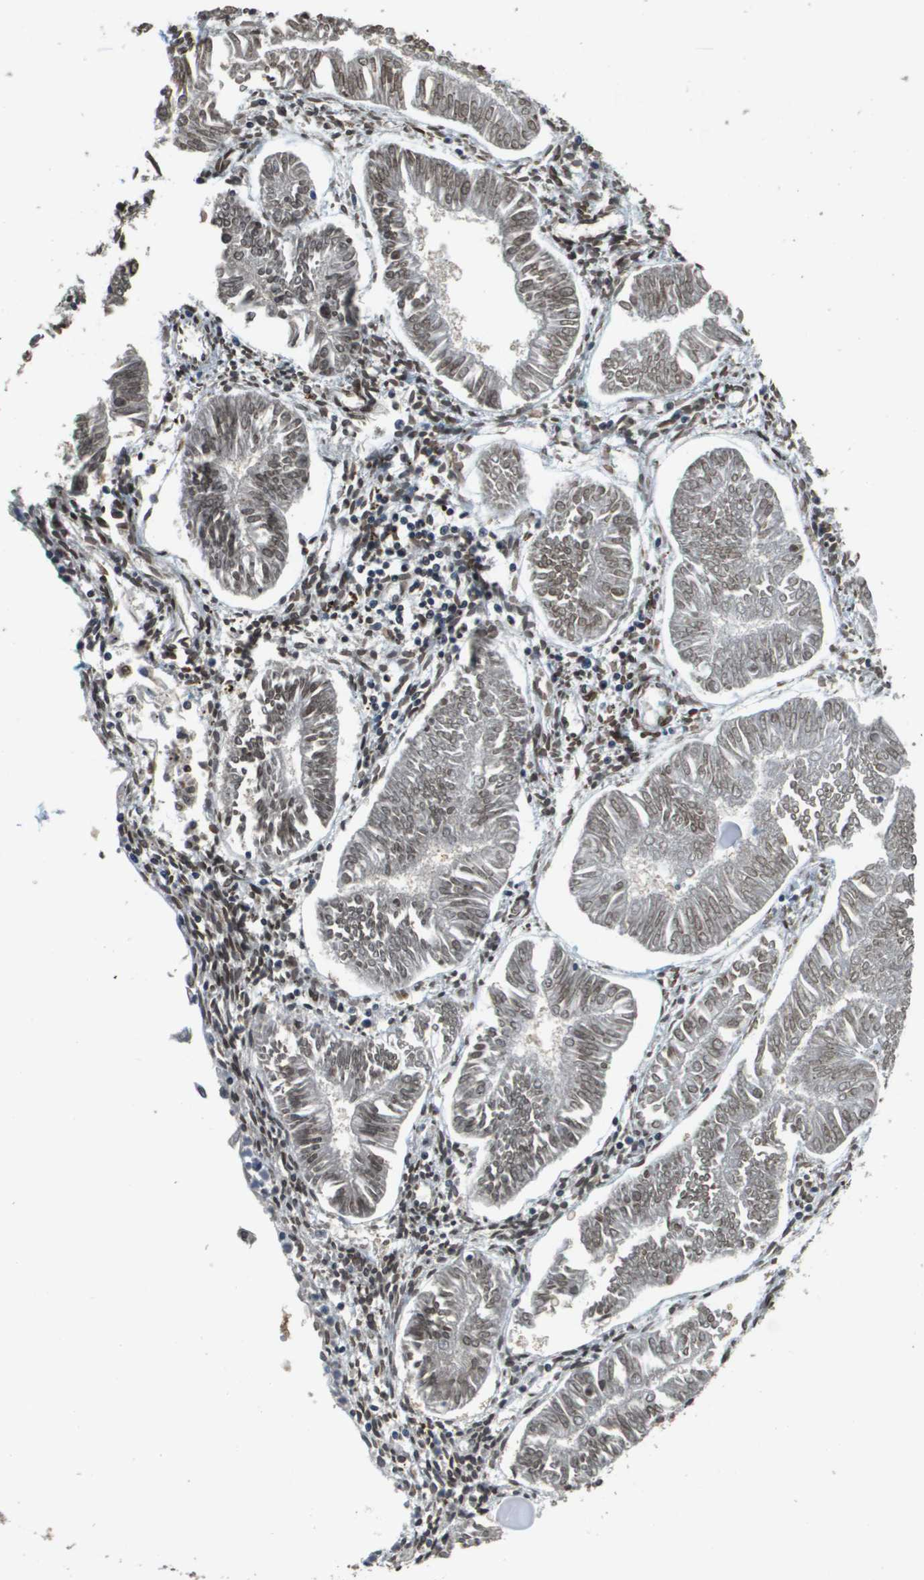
{"staining": {"intensity": "moderate", "quantity": "25%-75%", "location": "nuclear"}, "tissue": "endometrial cancer", "cell_type": "Tumor cells", "image_type": "cancer", "snomed": [{"axis": "morphology", "description": "Adenocarcinoma, NOS"}, {"axis": "topography", "description": "Endometrium"}], "caption": "Protein staining reveals moderate nuclear staining in about 25%-75% of tumor cells in endometrial cancer (adenocarcinoma). Immunohistochemistry (ihc) stains the protein in brown and the nuclei are stained blue.", "gene": "FANCC", "patient": {"sex": "female", "age": 53}}